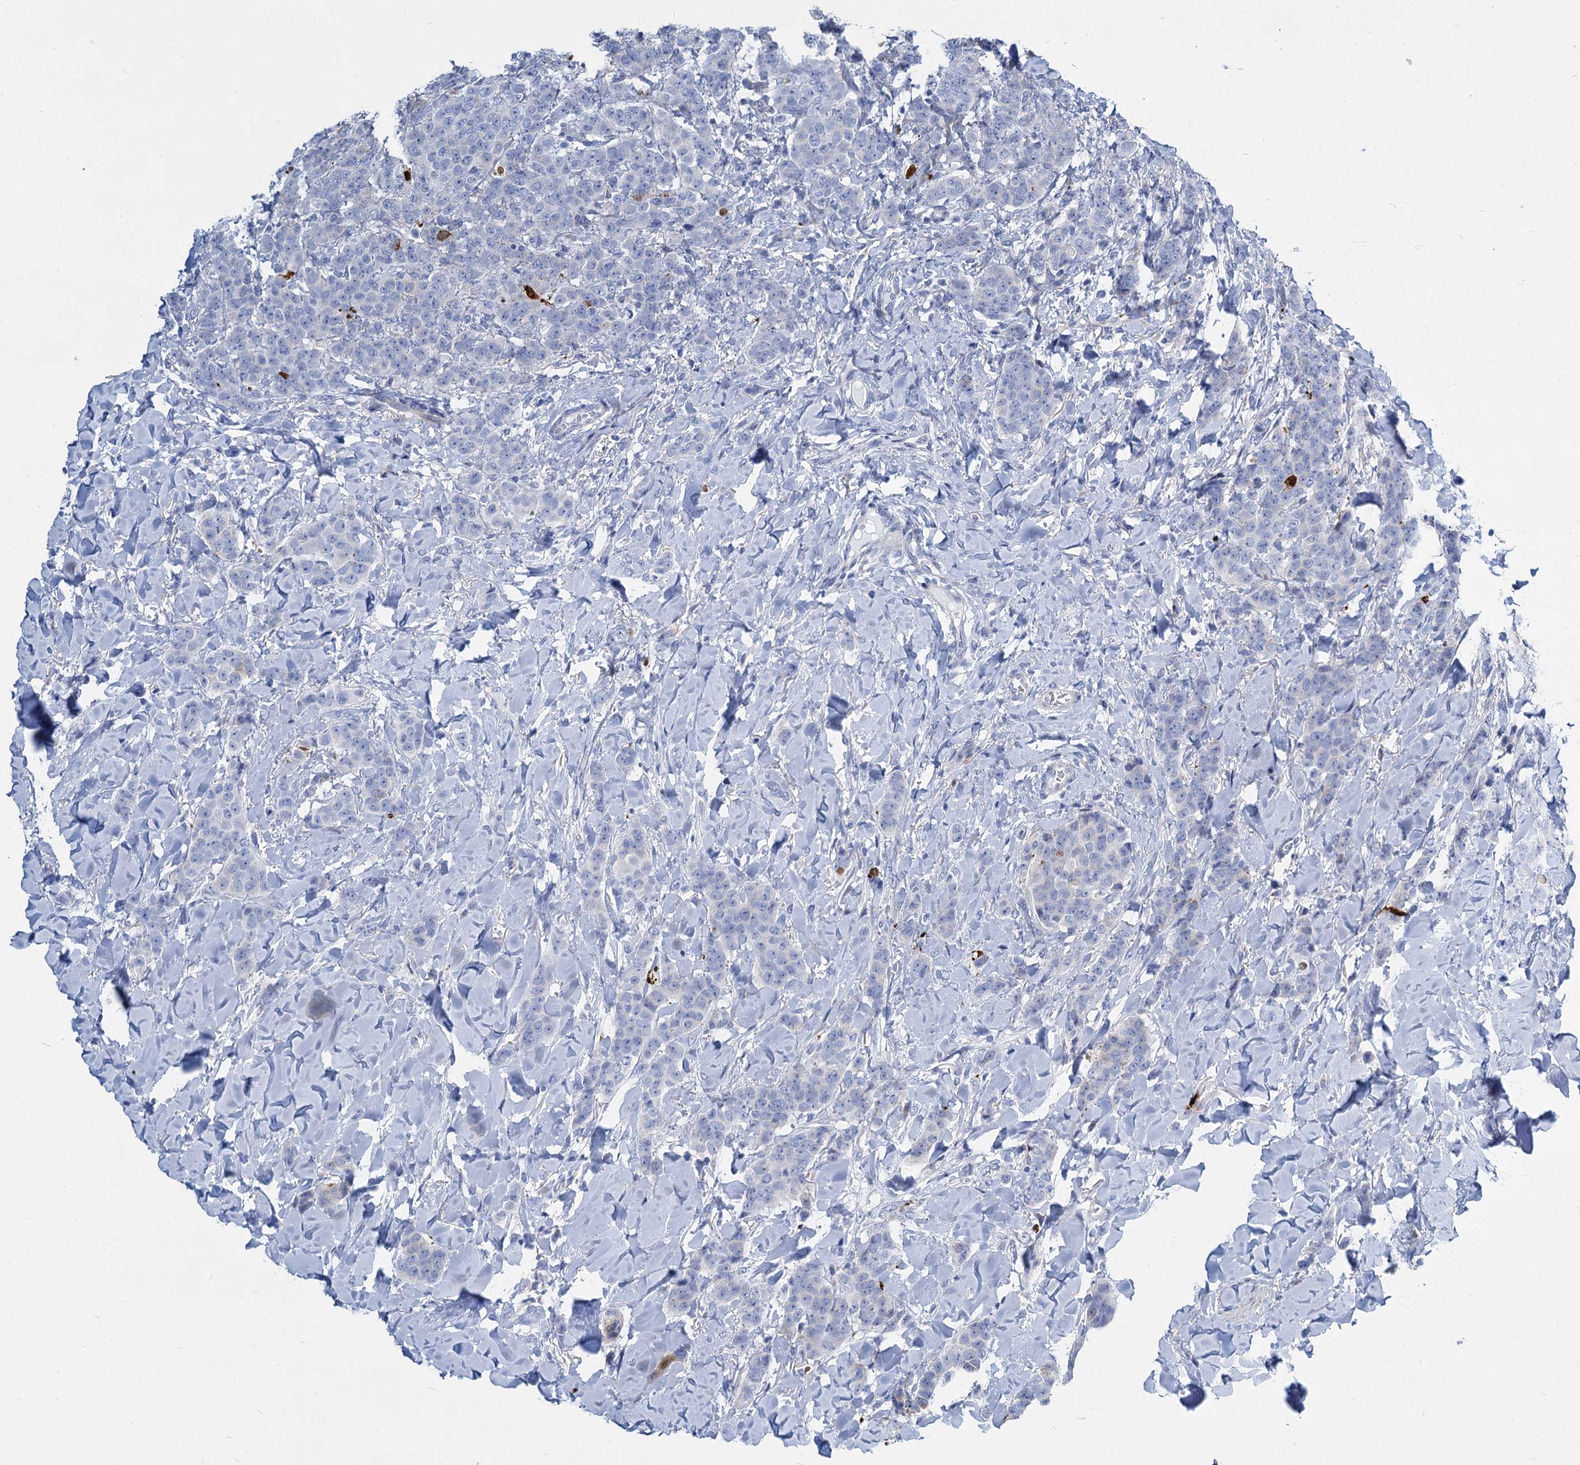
{"staining": {"intensity": "negative", "quantity": "none", "location": "none"}, "tissue": "breast cancer", "cell_type": "Tumor cells", "image_type": "cancer", "snomed": [{"axis": "morphology", "description": "Duct carcinoma"}, {"axis": "topography", "description": "Breast"}], "caption": "Image shows no protein expression in tumor cells of breast cancer tissue.", "gene": "TRIM77", "patient": {"sex": "female", "age": 40}}